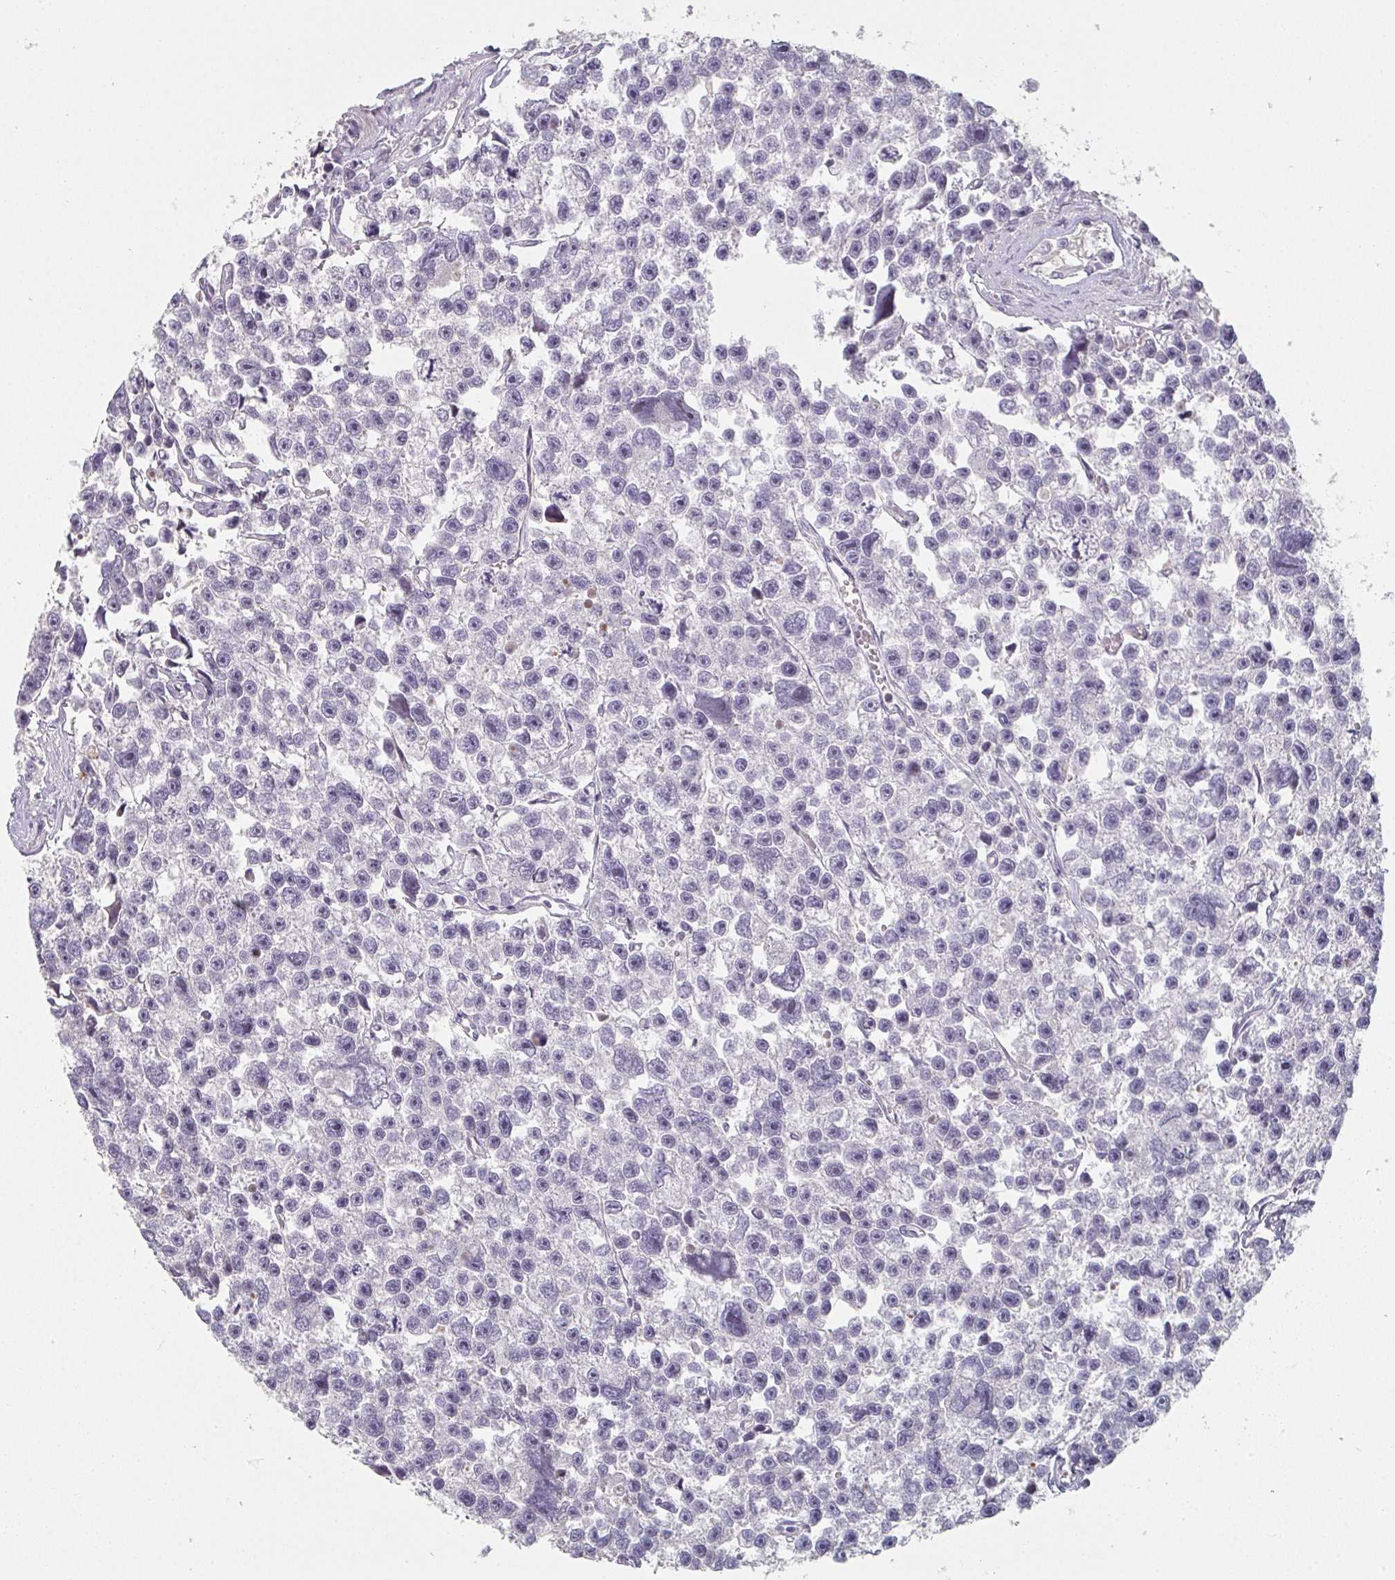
{"staining": {"intensity": "negative", "quantity": "none", "location": "none"}, "tissue": "testis cancer", "cell_type": "Tumor cells", "image_type": "cancer", "snomed": [{"axis": "morphology", "description": "Seminoma, NOS"}, {"axis": "topography", "description": "Testis"}], "caption": "Tumor cells show no significant staining in testis cancer (seminoma). The staining was performed using DAB (3,3'-diaminobenzidine) to visualize the protein expression in brown, while the nuclei were stained in blue with hematoxylin (Magnification: 20x).", "gene": "A1CF", "patient": {"sex": "male", "age": 26}}